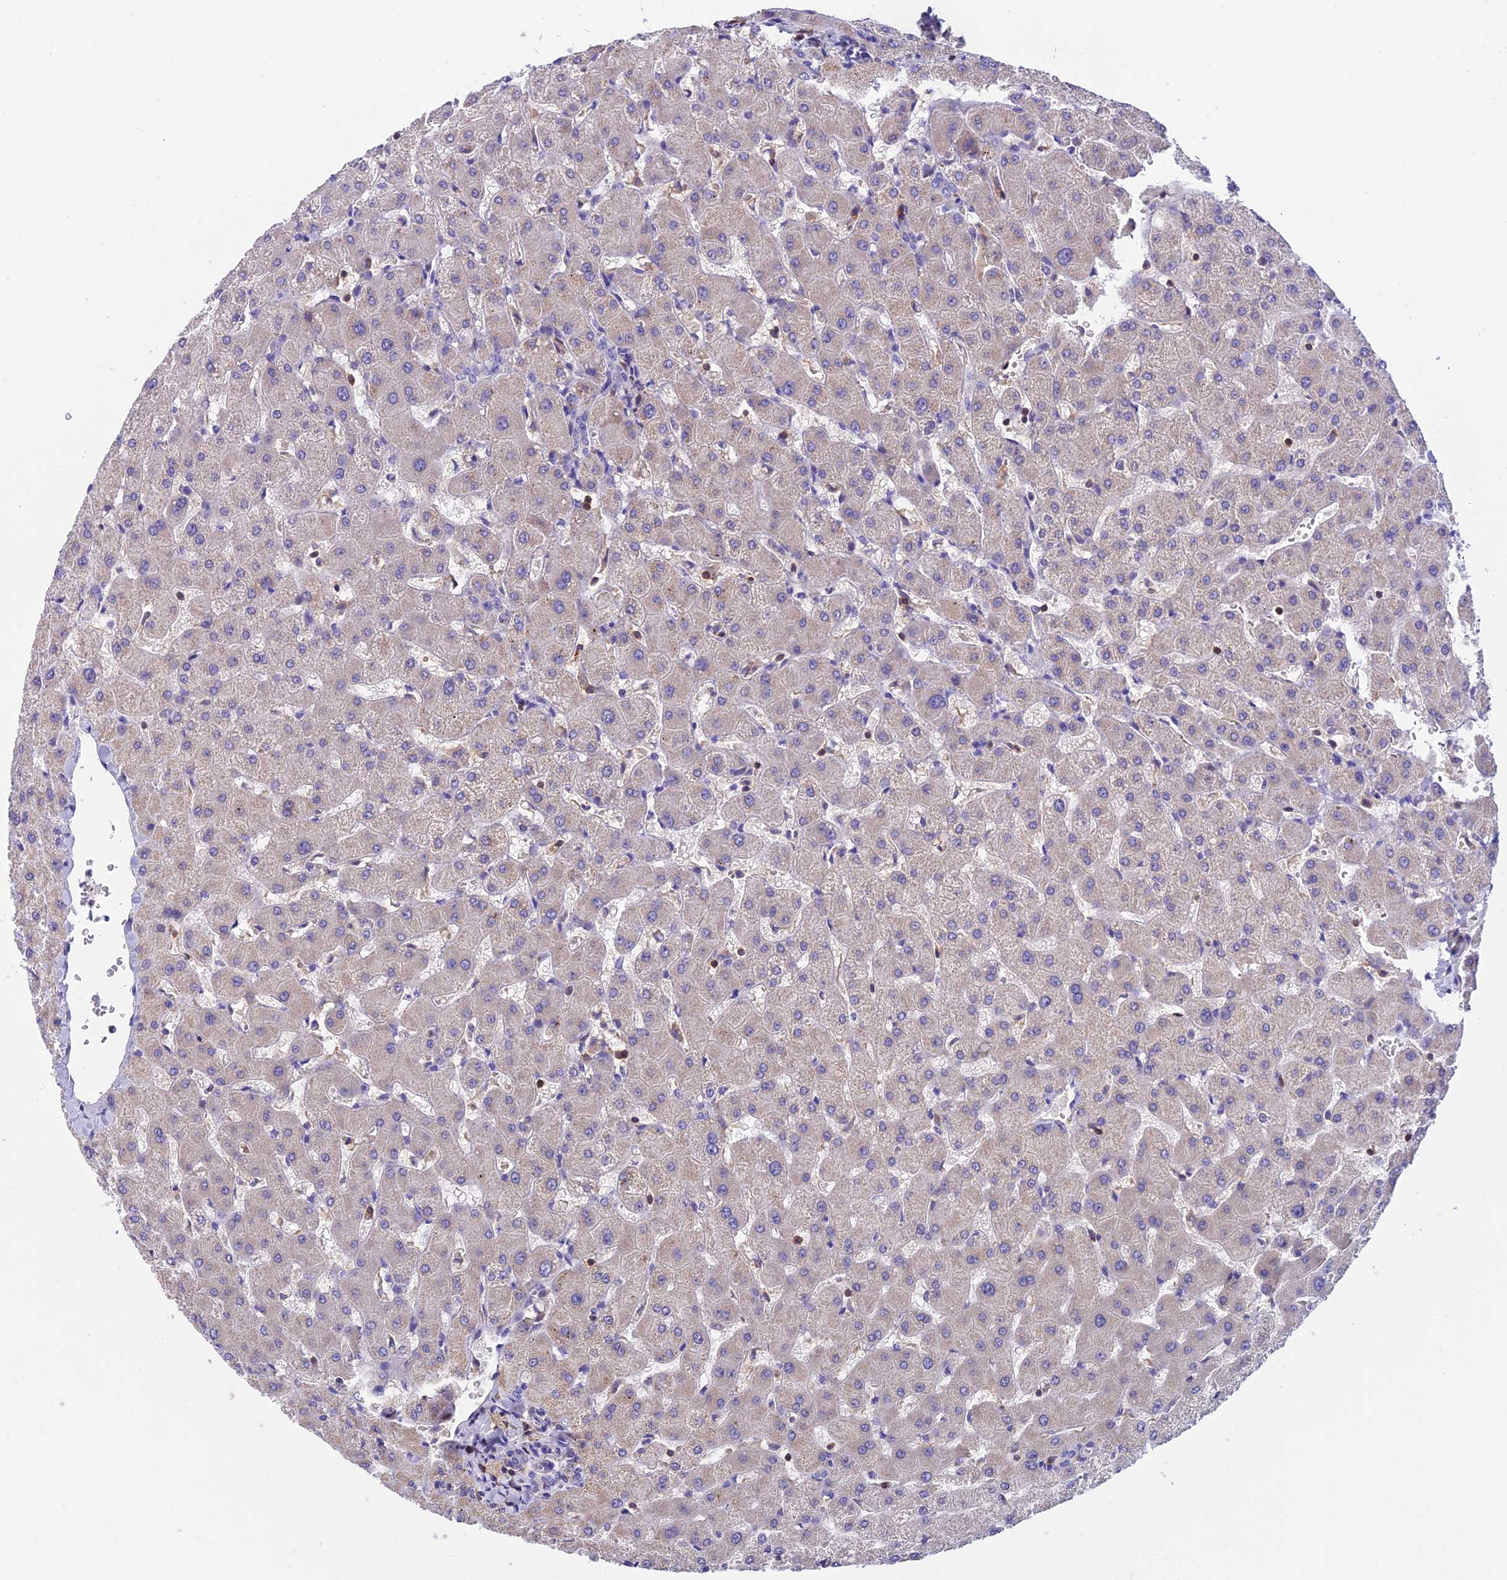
{"staining": {"intensity": "negative", "quantity": "none", "location": "none"}, "tissue": "liver", "cell_type": "Cholangiocytes", "image_type": "normal", "snomed": [{"axis": "morphology", "description": "Normal tissue, NOS"}, {"axis": "topography", "description": "Liver"}], "caption": "This micrograph is of benign liver stained with IHC to label a protein in brown with the nuclei are counter-stained blue. There is no expression in cholangiocytes.", "gene": "LPXN", "patient": {"sex": "female", "age": 63}}